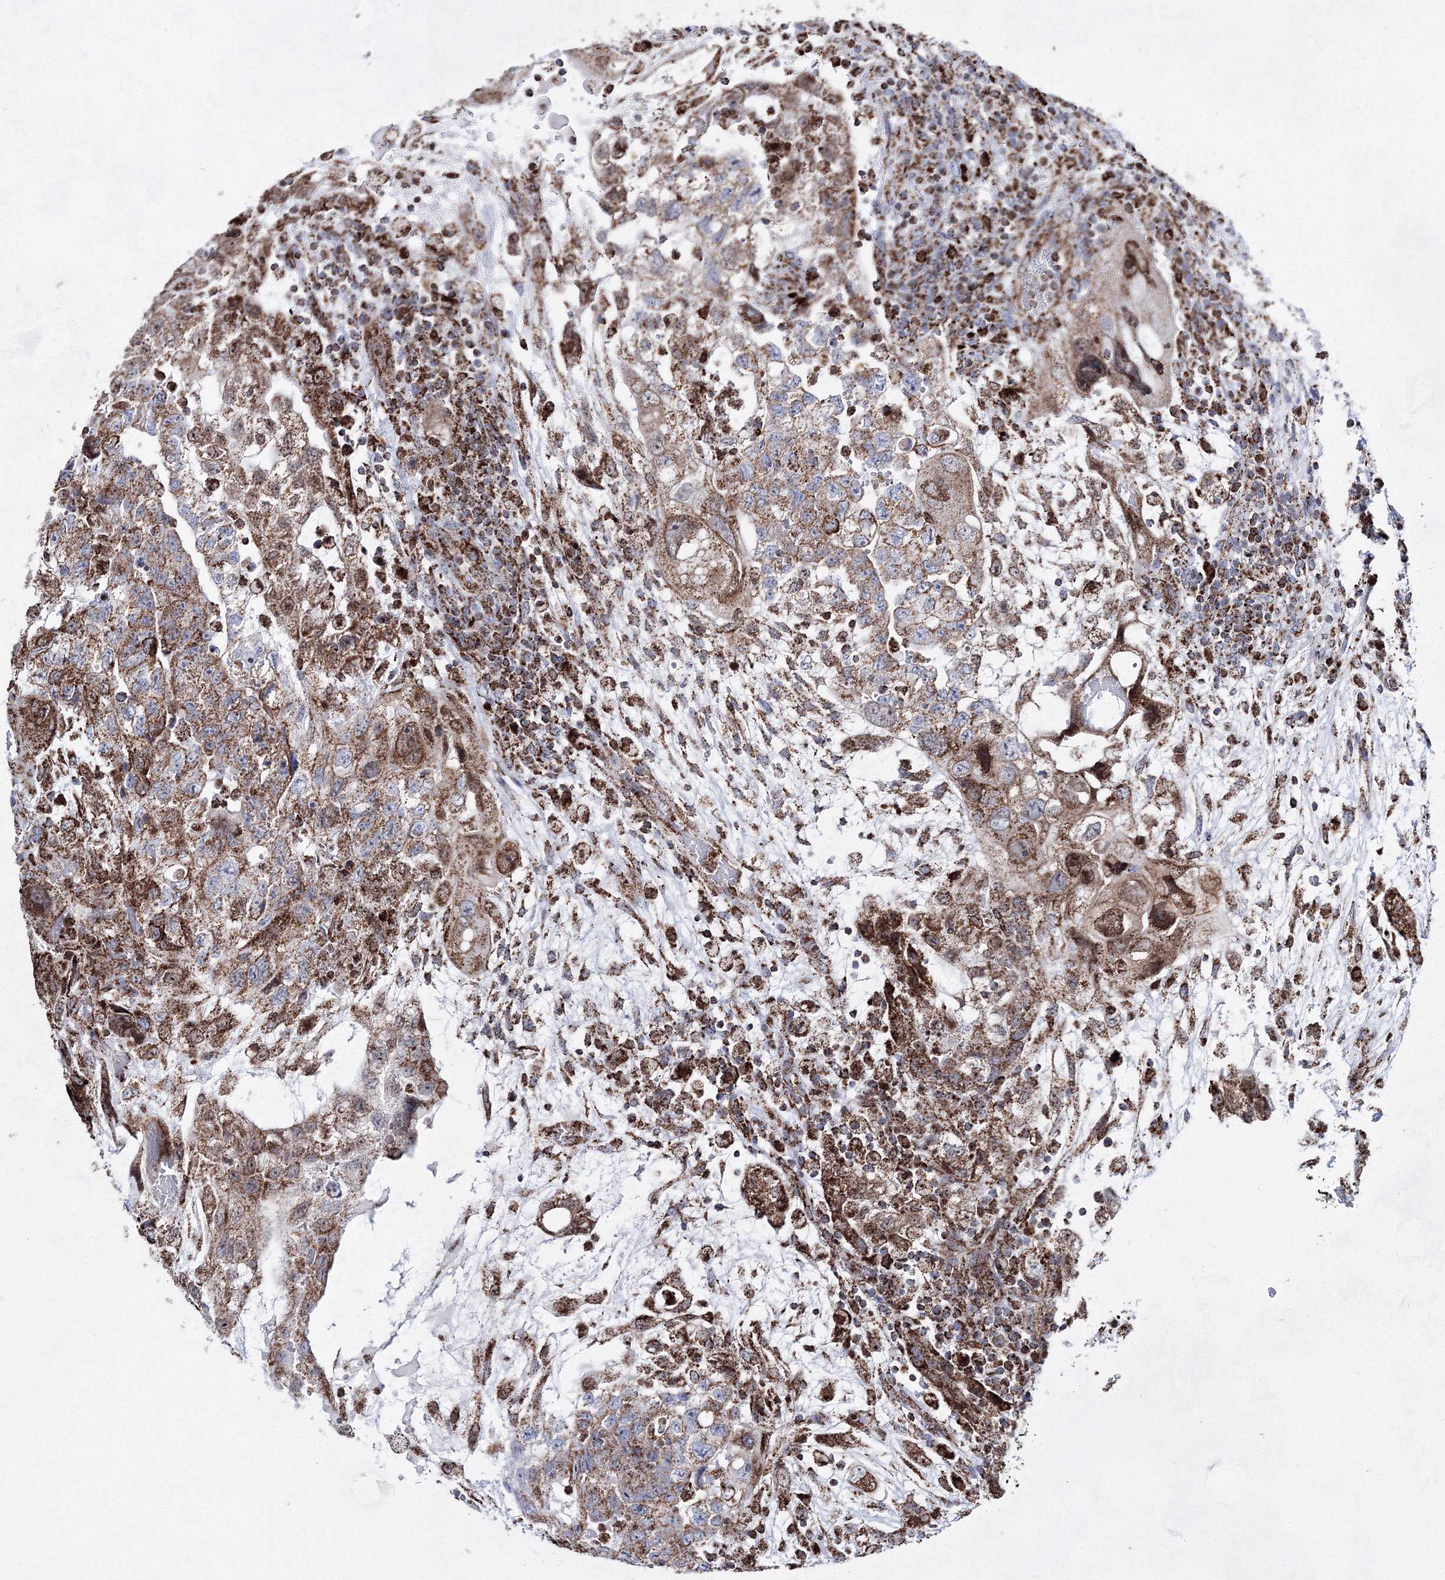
{"staining": {"intensity": "moderate", "quantity": ">75%", "location": "cytoplasmic/membranous,nuclear"}, "tissue": "testis cancer", "cell_type": "Tumor cells", "image_type": "cancer", "snomed": [{"axis": "morphology", "description": "Carcinoma, Embryonal, NOS"}, {"axis": "topography", "description": "Testis"}], "caption": "This is a micrograph of immunohistochemistry staining of testis cancer (embryonal carcinoma), which shows moderate staining in the cytoplasmic/membranous and nuclear of tumor cells.", "gene": "HADHB", "patient": {"sex": "male", "age": 36}}